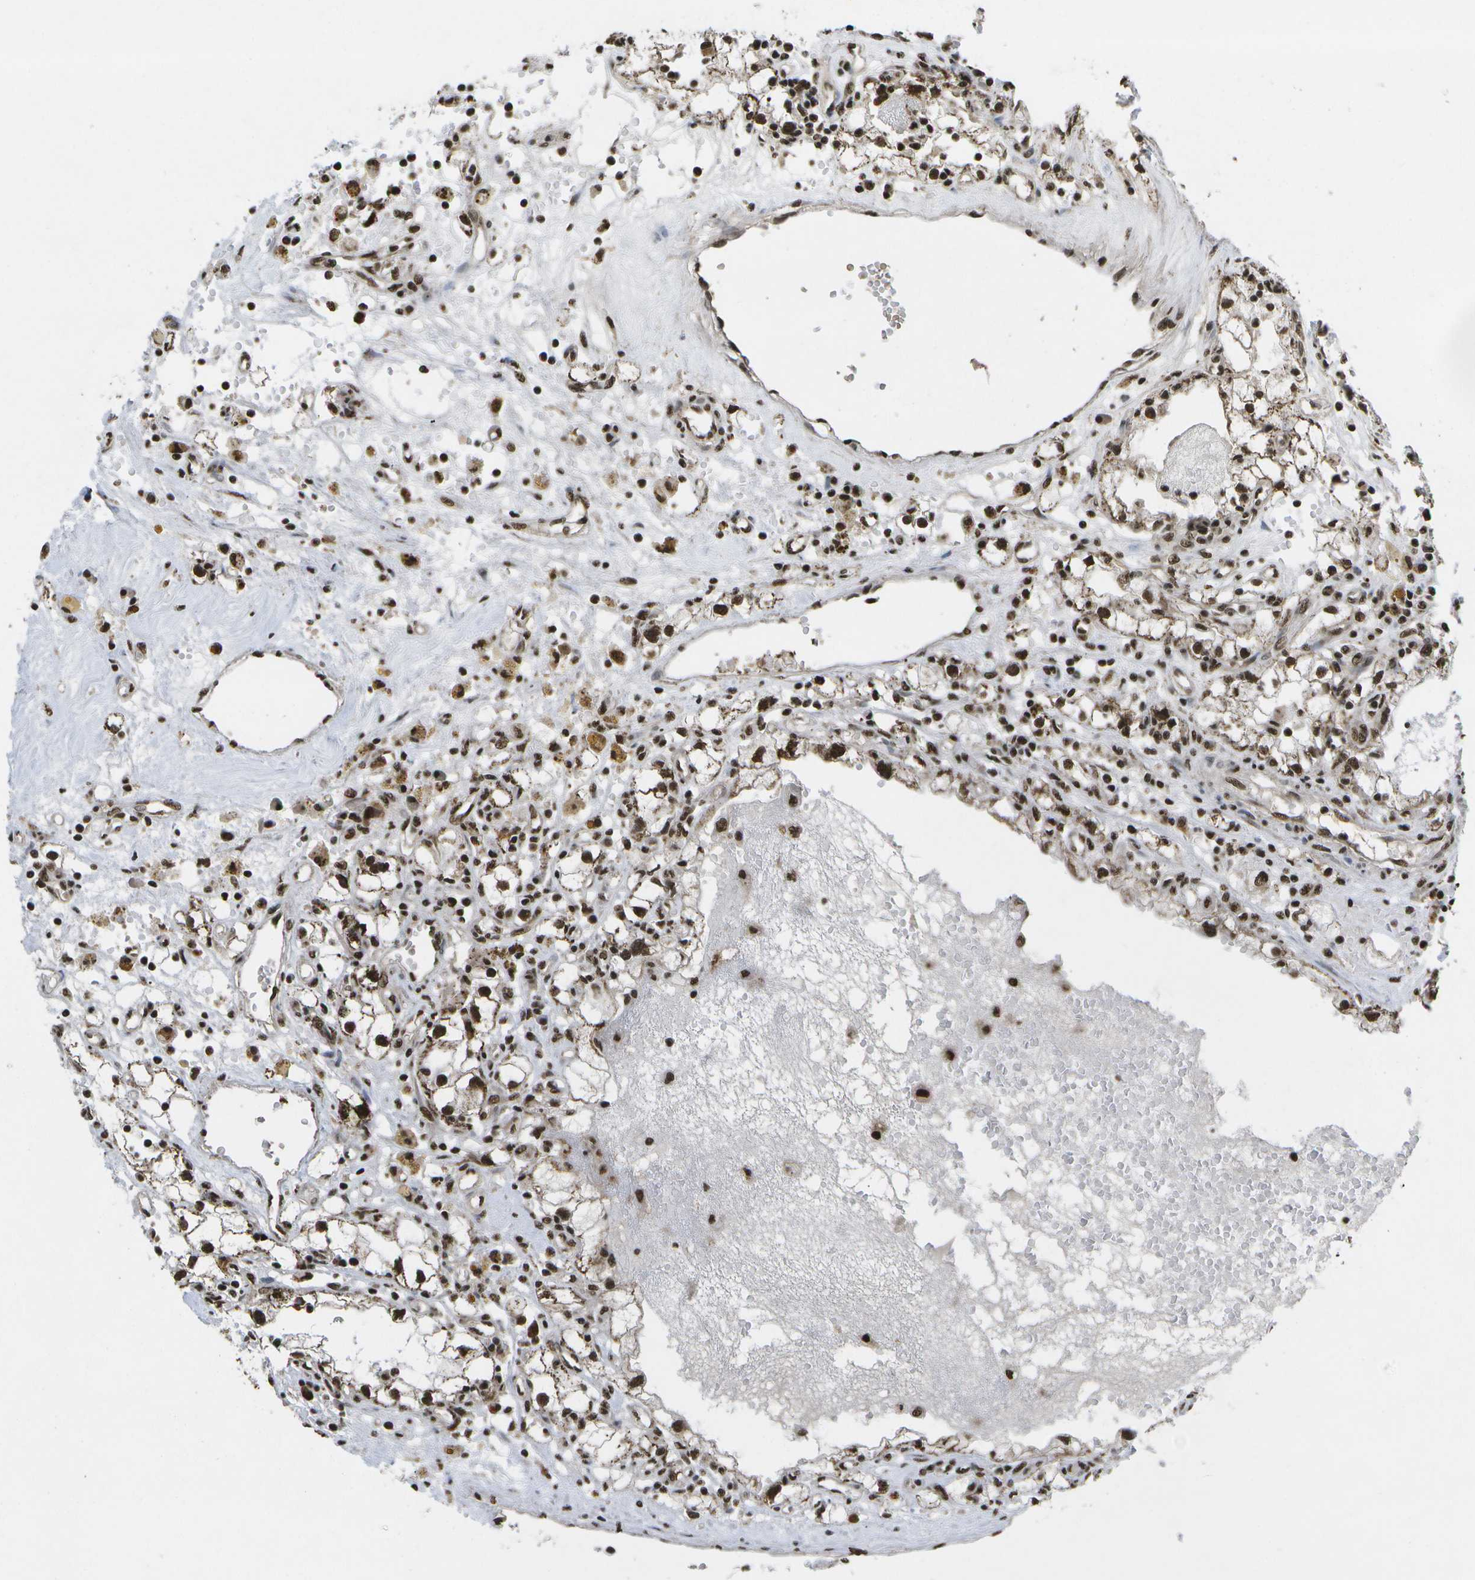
{"staining": {"intensity": "strong", "quantity": ">75%", "location": "nuclear"}, "tissue": "renal cancer", "cell_type": "Tumor cells", "image_type": "cancer", "snomed": [{"axis": "morphology", "description": "Adenocarcinoma, NOS"}, {"axis": "topography", "description": "Kidney"}], "caption": "Protein expression analysis of human renal cancer (adenocarcinoma) reveals strong nuclear expression in about >75% of tumor cells.", "gene": "SPEN", "patient": {"sex": "male", "age": 56}}